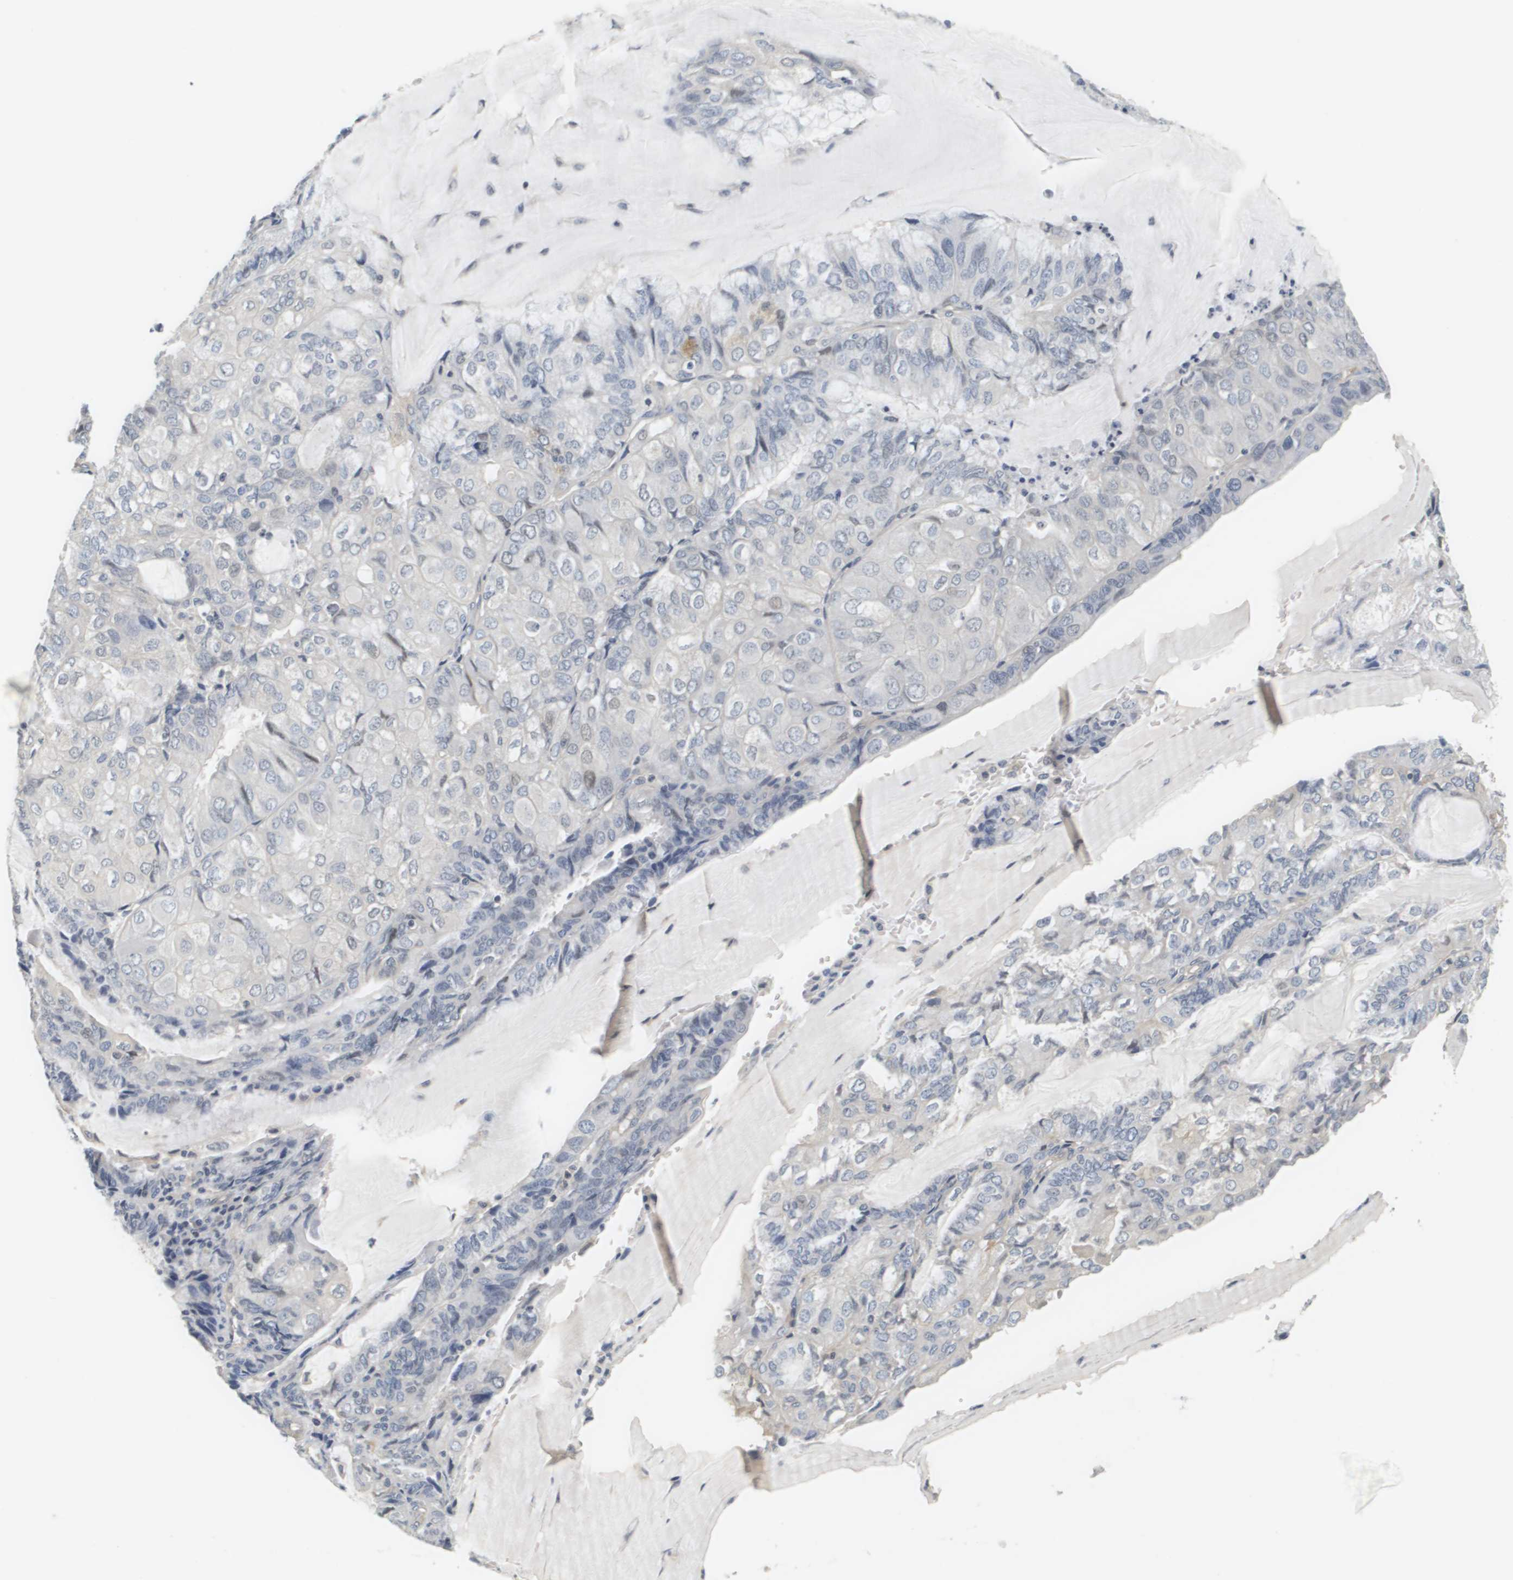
{"staining": {"intensity": "negative", "quantity": "none", "location": "none"}, "tissue": "endometrial cancer", "cell_type": "Tumor cells", "image_type": "cancer", "snomed": [{"axis": "morphology", "description": "Adenocarcinoma, NOS"}, {"axis": "topography", "description": "Endometrium"}], "caption": "Immunohistochemistry (IHC) of endometrial cancer shows no staining in tumor cells.", "gene": "KCNJ5", "patient": {"sex": "female", "age": 81}}